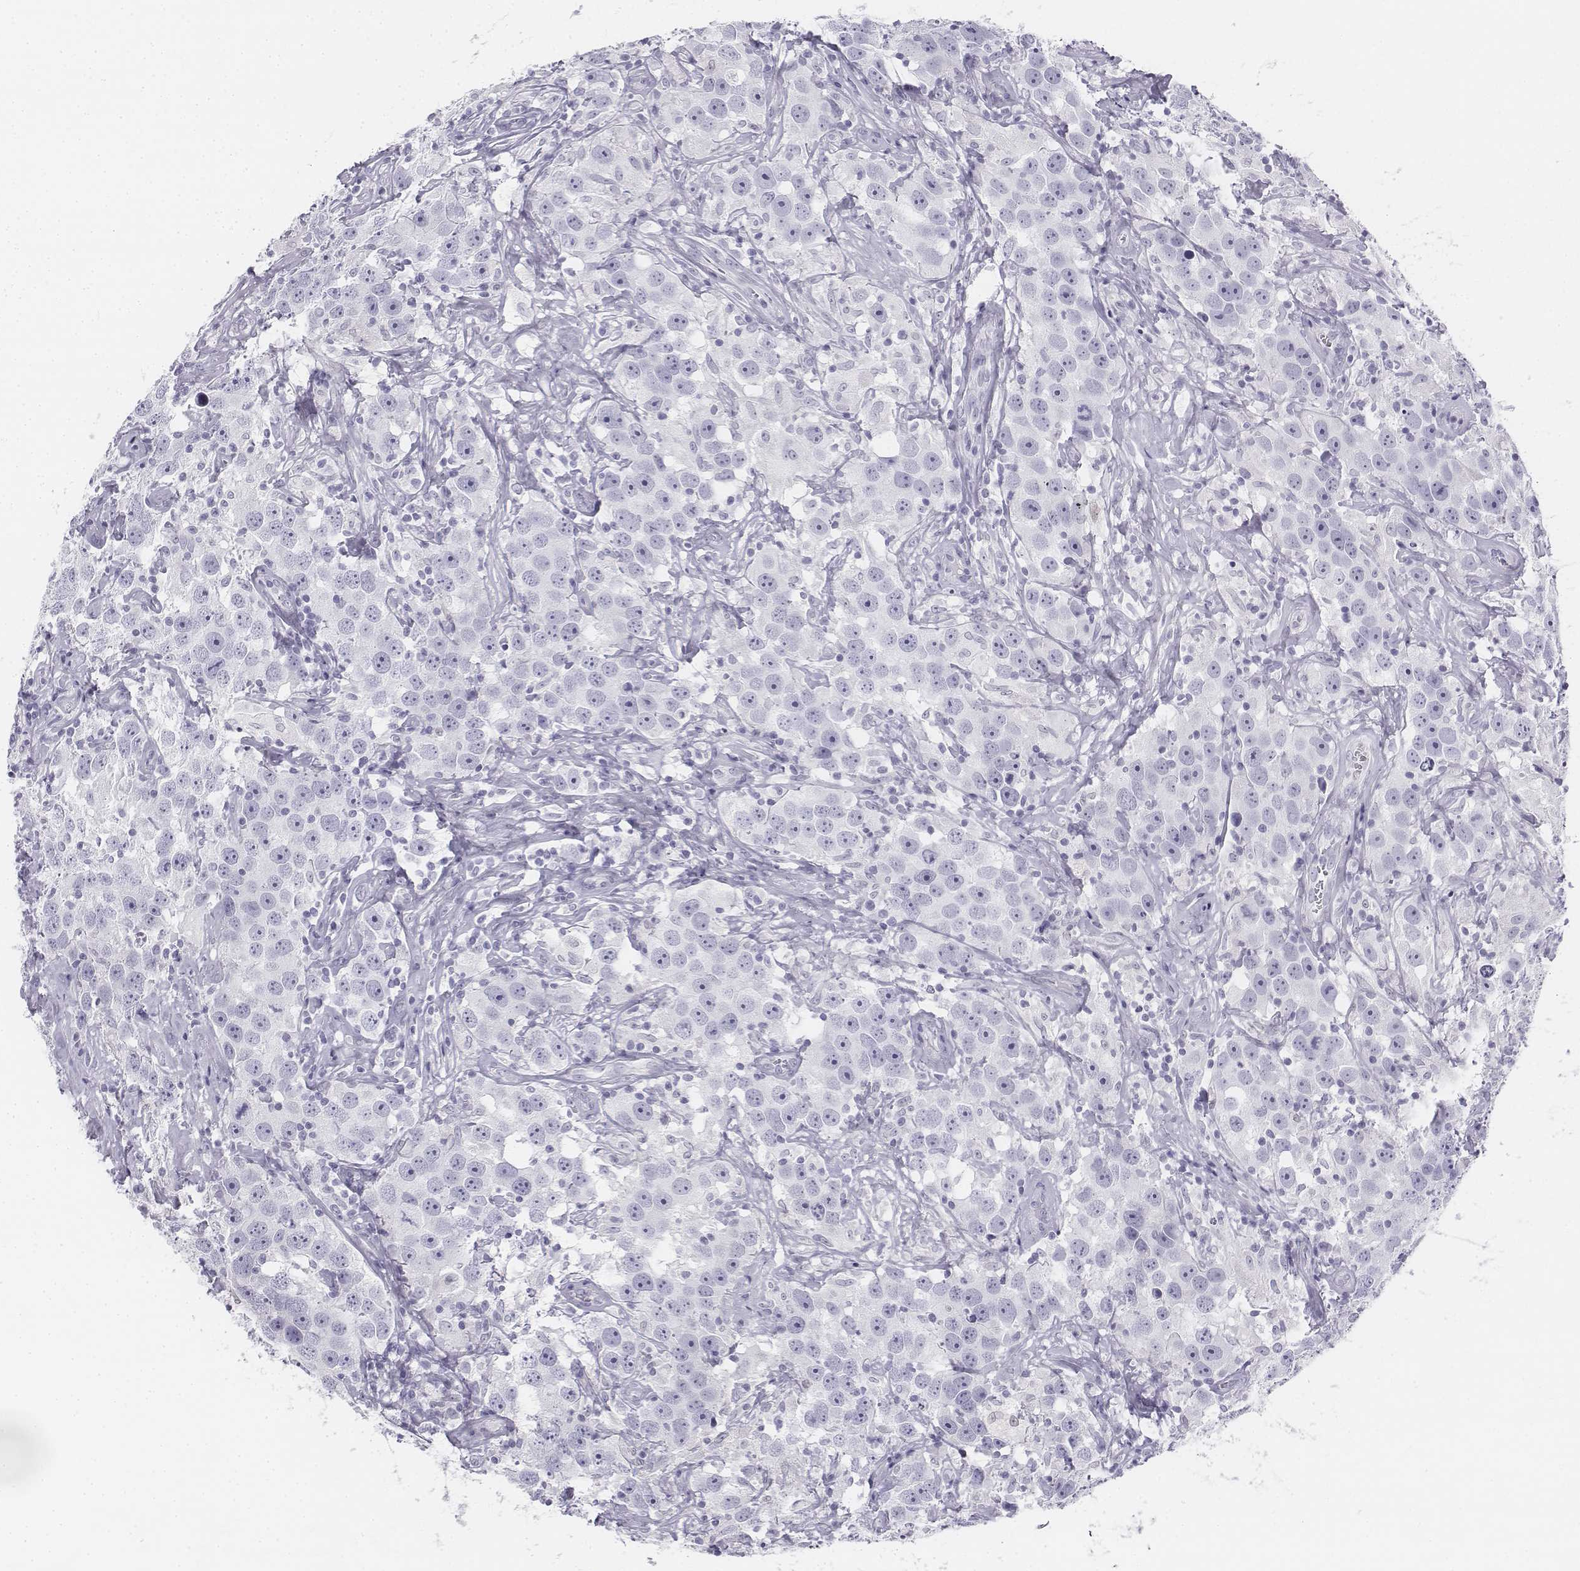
{"staining": {"intensity": "negative", "quantity": "none", "location": "none"}, "tissue": "testis cancer", "cell_type": "Tumor cells", "image_type": "cancer", "snomed": [{"axis": "morphology", "description": "Seminoma, NOS"}, {"axis": "topography", "description": "Testis"}], "caption": "Tumor cells are negative for brown protein staining in testis seminoma.", "gene": "UCN2", "patient": {"sex": "male", "age": 49}}